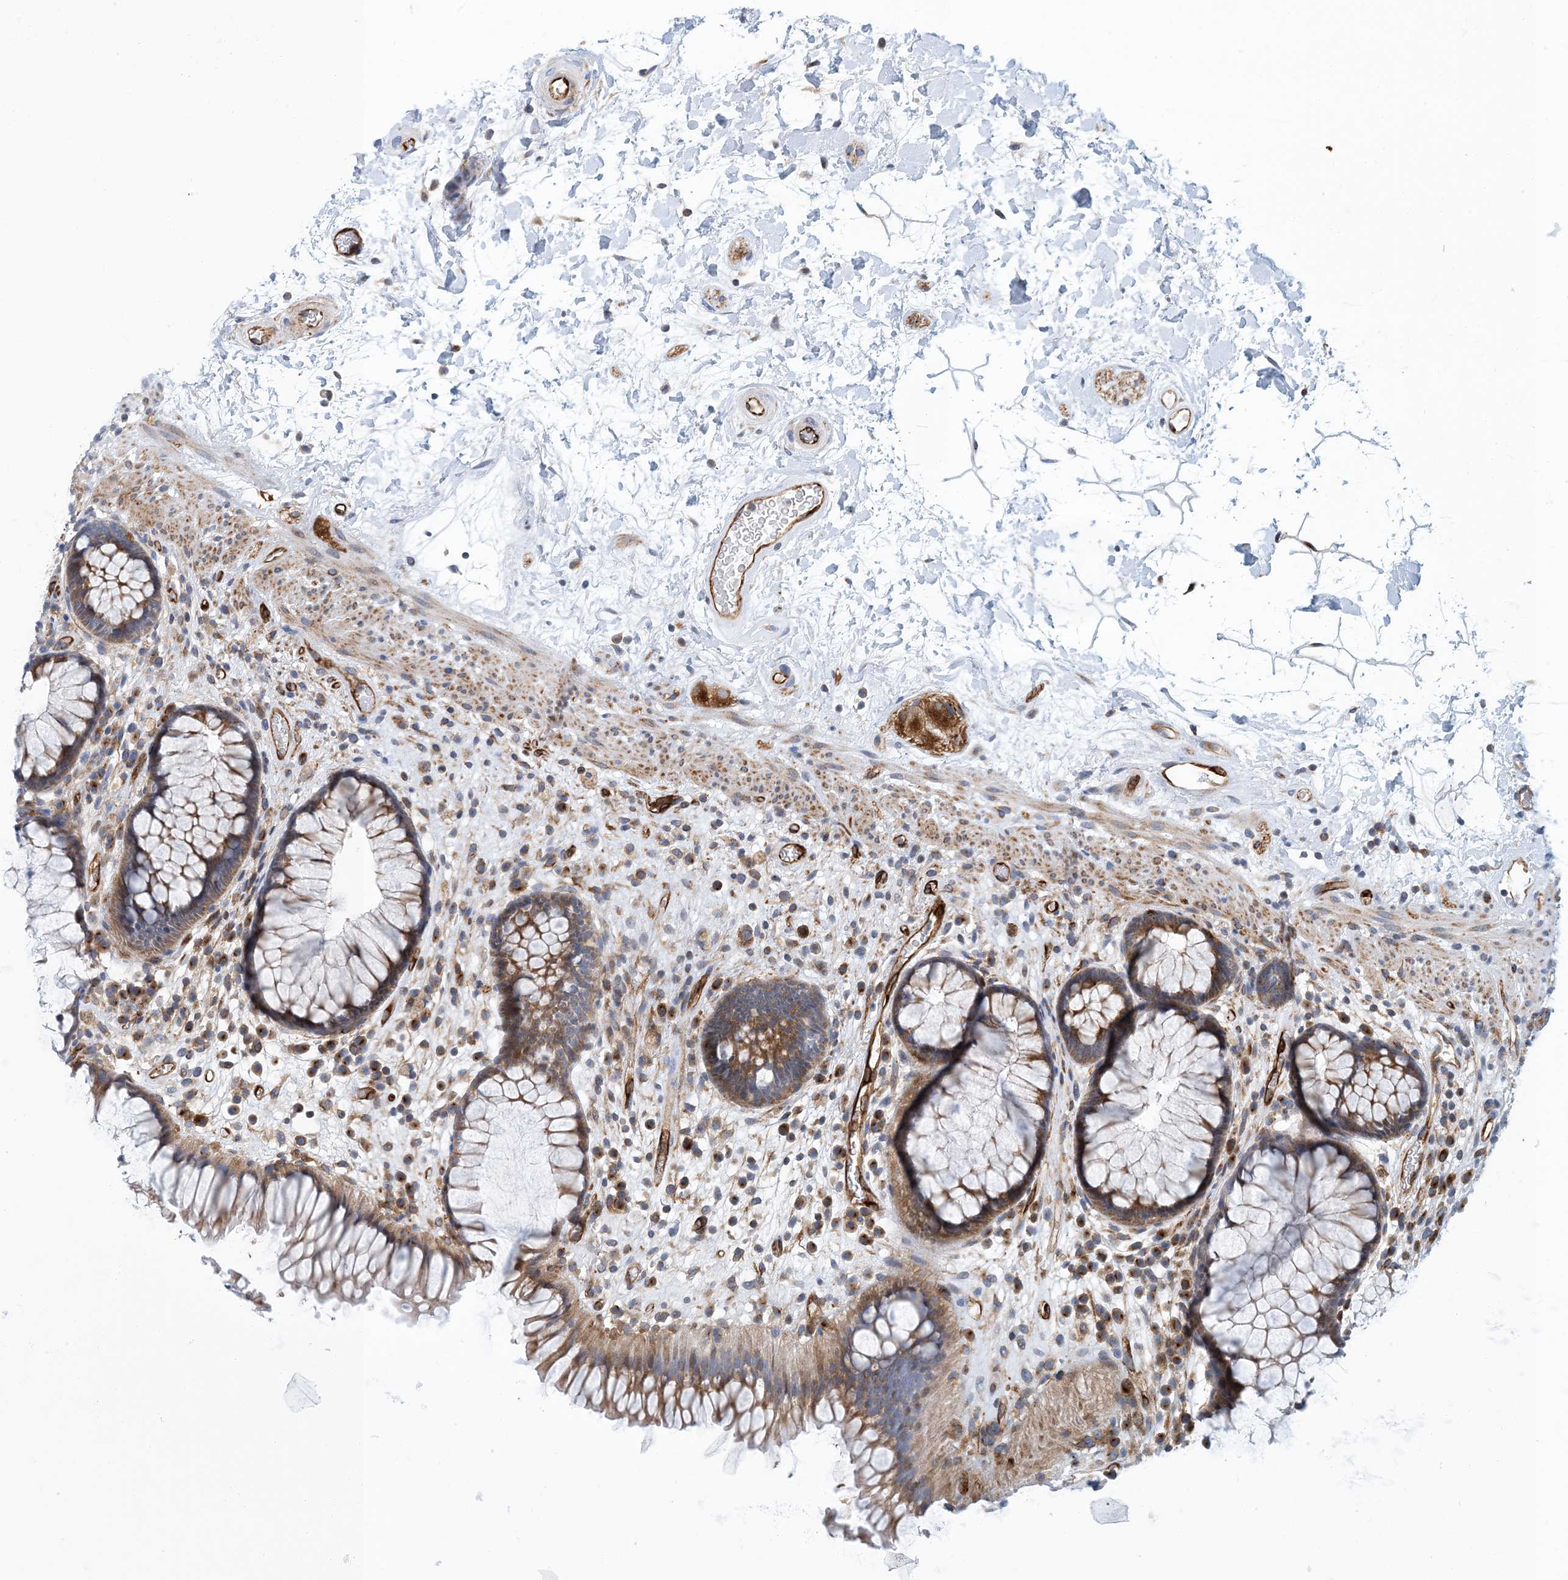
{"staining": {"intensity": "moderate", "quantity": "25%-75%", "location": "cytoplasmic/membranous"}, "tissue": "rectum", "cell_type": "Glandular cells", "image_type": "normal", "snomed": [{"axis": "morphology", "description": "Normal tissue, NOS"}, {"axis": "topography", "description": "Rectum"}], "caption": "The image exhibits staining of benign rectum, revealing moderate cytoplasmic/membranous protein positivity (brown color) within glandular cells. Nuclei are stained in blue.", "gene": "PCDHA2", "patient": {"sex": "male", "age": 51}}